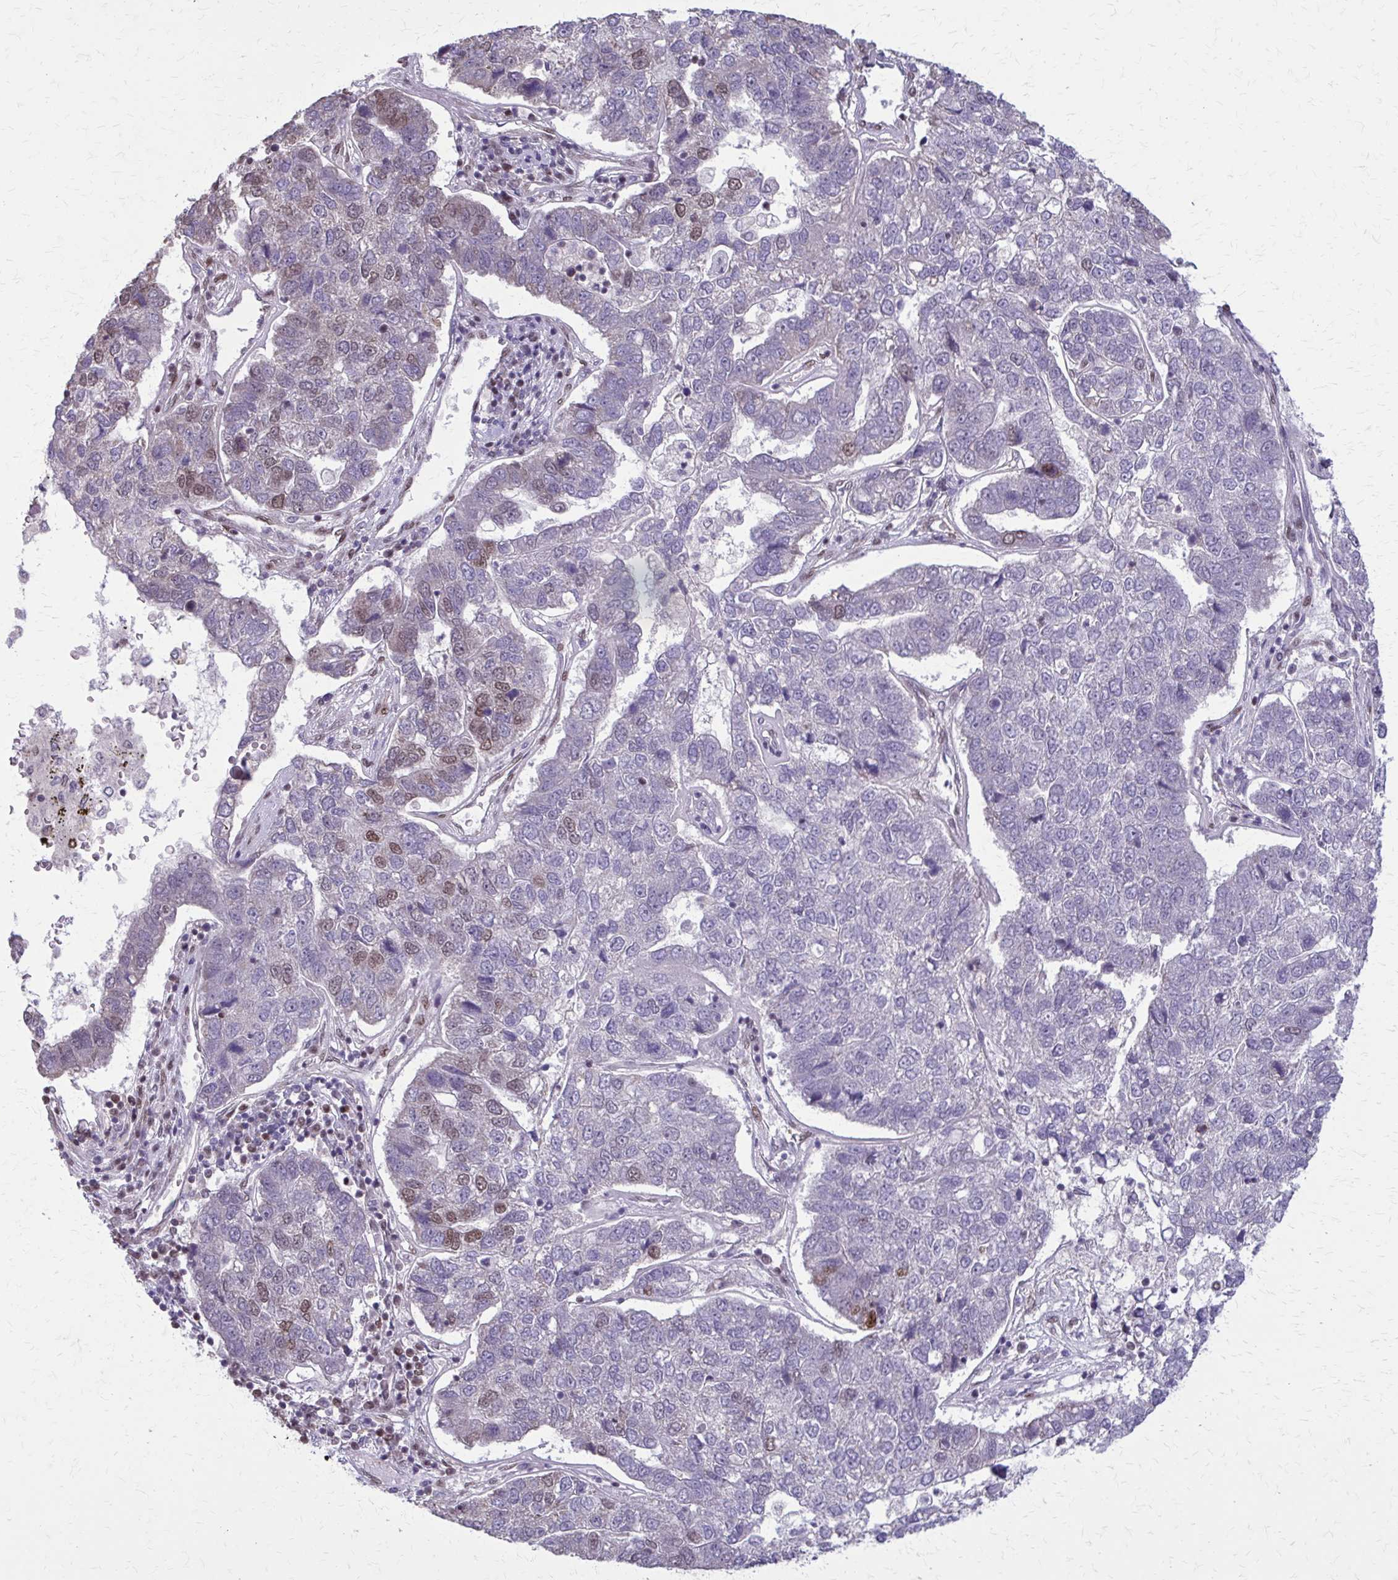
{"staining": {"intensity": "moderate", "quantity": "<25%", "location": "nuclear"}, "tissue": "pancreatic cancer", "cell_type": "Tumor cells", "image_type": "cancer", "snomed": [{"axis": "morphology", "description": "Adenocarcinoma, NOS"}, {"axis": "topography", "description": "Pancreas"}], "caption": "A low amount of moderate nuclear expression is present in approximately <25% of tumor cells in pancreatic cancer (adenocarcinoma) tissue. Ihc stains the protein of interest in brown and the nuclei are stained blue.", "gene": "TTF1", "patient": {"sex": "female", "age": 61}}